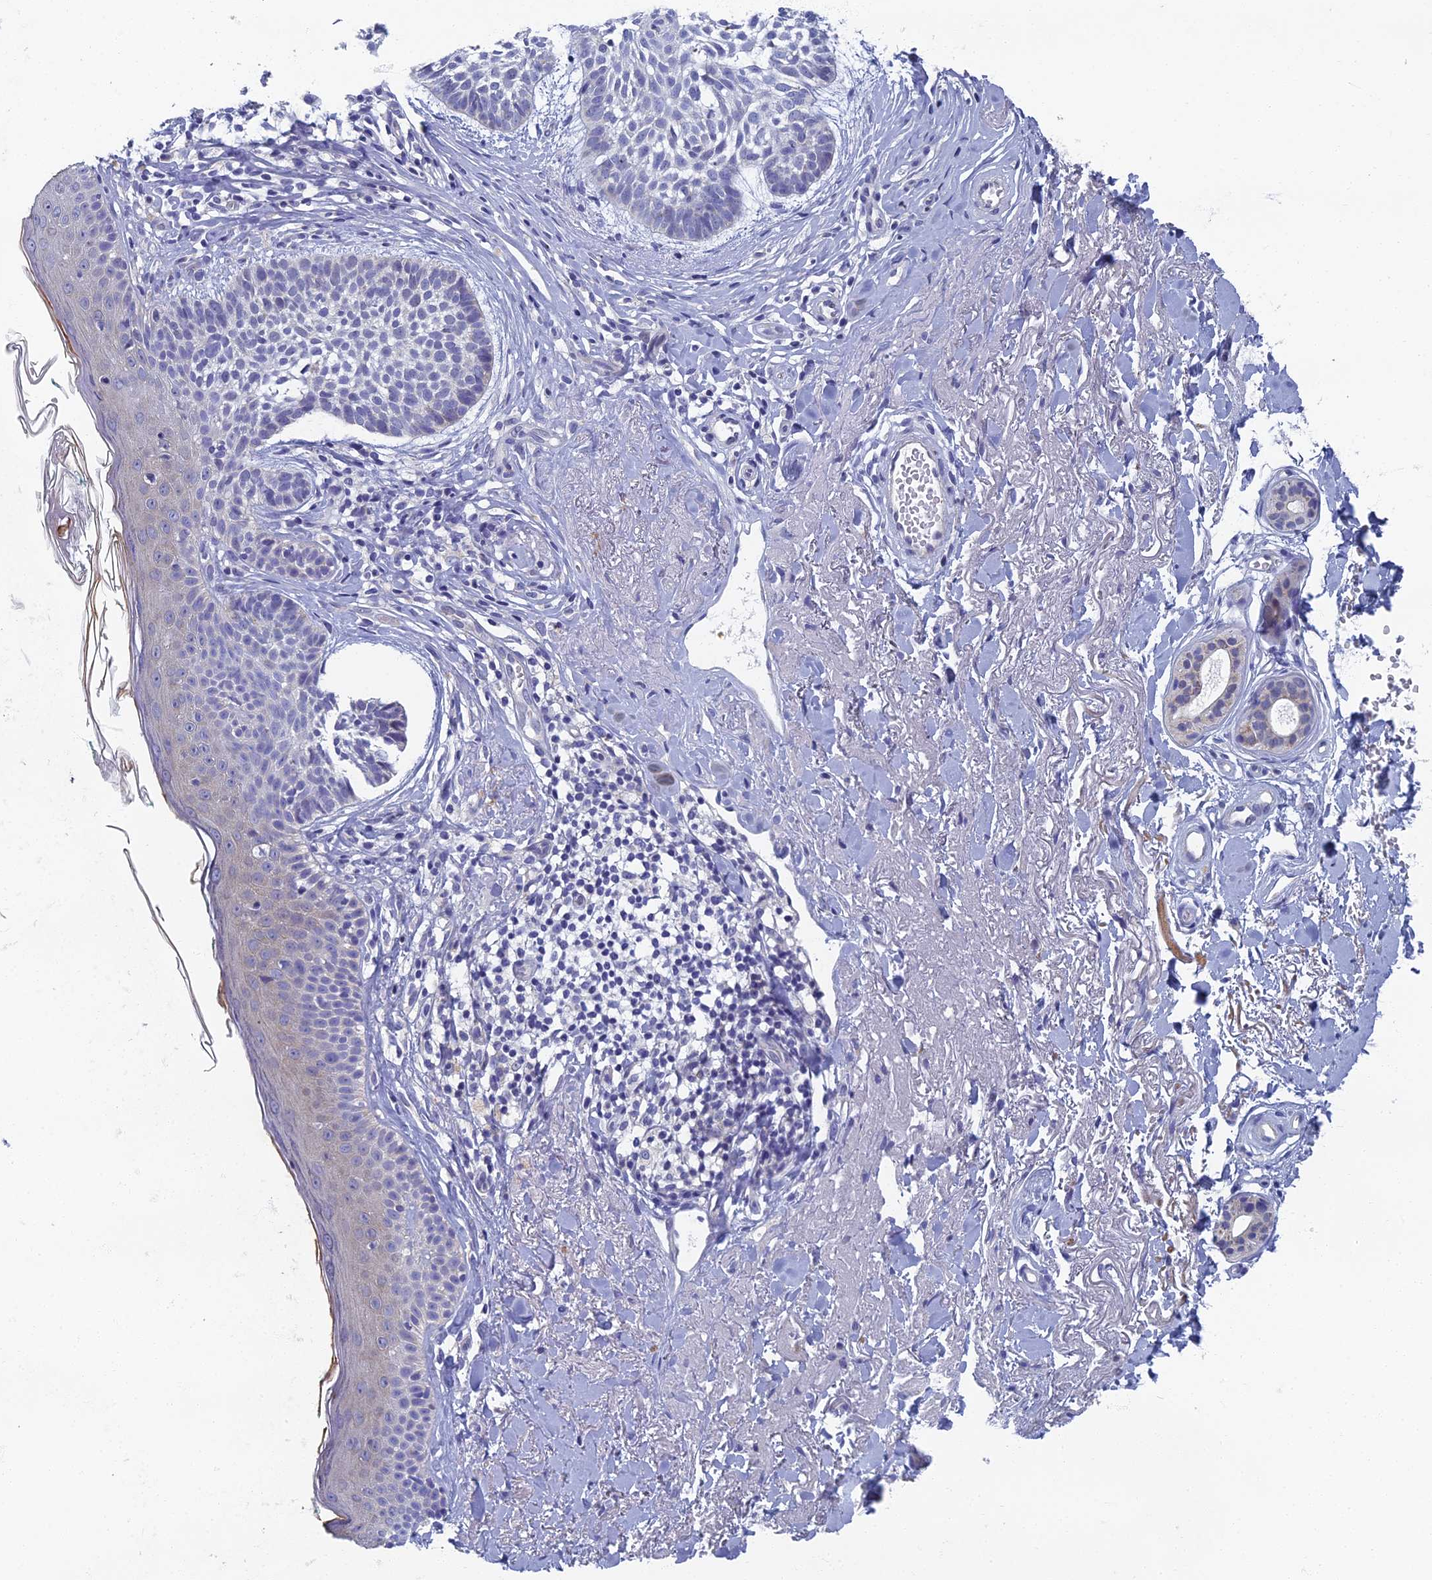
{"staining": {"intensity": "negative", "quantity": "none", "location": "none"}, "tissue": "skin cancer", "cell_type": "Tumor cells", "image_type": "cancer", "snomed": [{"axis": "morphology", "description": "Basal cell carcinoma"}, {"axis": "topography", "description": "Skin"}], "caption": "A histopathology image of skin basal cell carcinoma stained for a protein reveals no brown staining in tumor cells.", "gene": "SPIN4", "patient": {"sex": "male", "age": 71}}